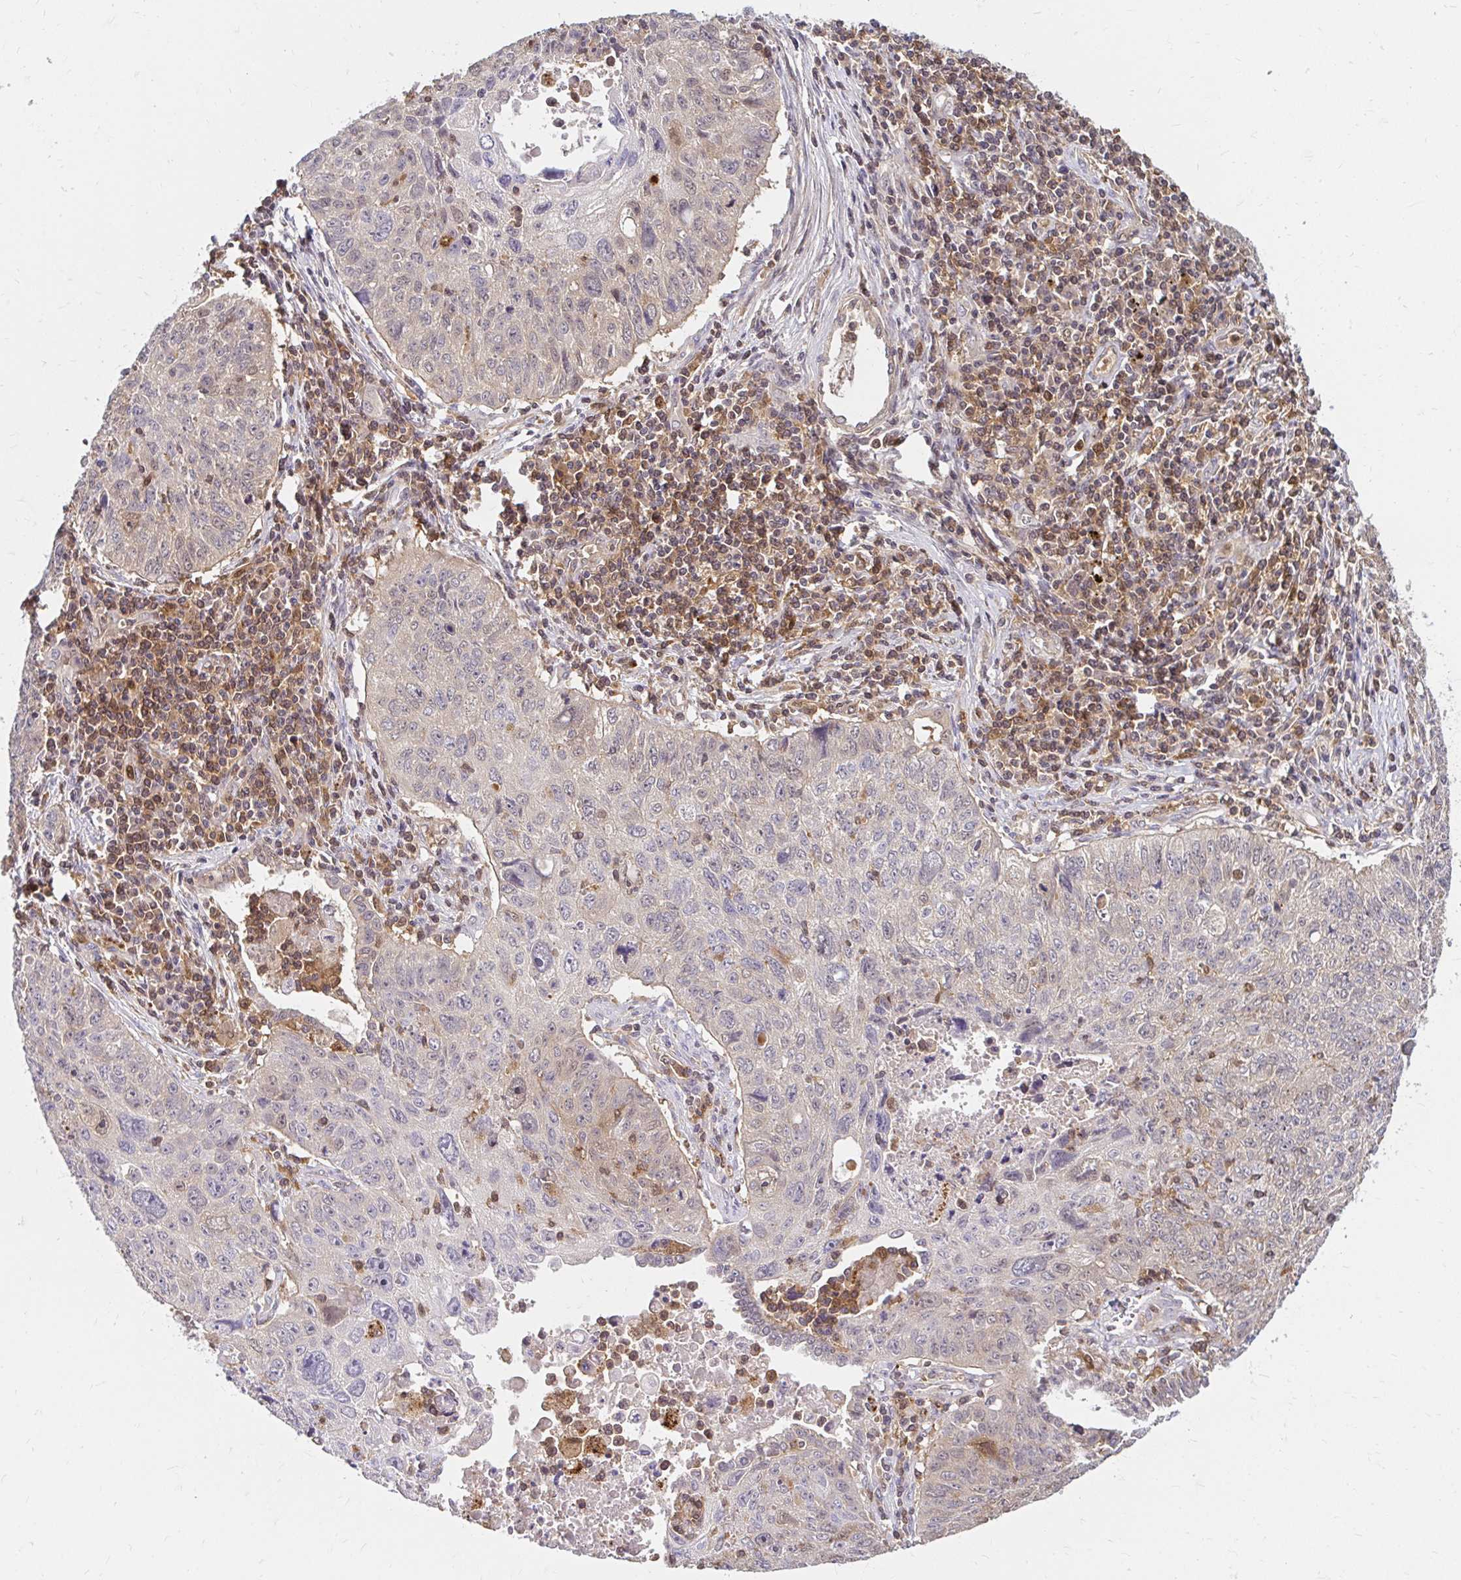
{"staining": {"intensity": "negative", "quantity": "none", "location": "none"}, "tissue": "lung cancer", "cell_type": "Tumor cells", "image_type": "cancer", "snomed": [{"axis": "morphology", "description": "Normal morphology"}, {"axis": "morphology", "description": "Aneuploidy"}, {"axis": "morphology", "description": "Squamous cell carcinoma, NOS"}, {"axis": "topography", "description": "Lymph node"}, {"axis": "topography", "description": "Lung"}], "caption": "Immunohistochemistry of human aneuploidy (lung) displays no expression in tumor cells.", "gene": "PYCARD", "patient": {"sex": "female", "age": 76}}